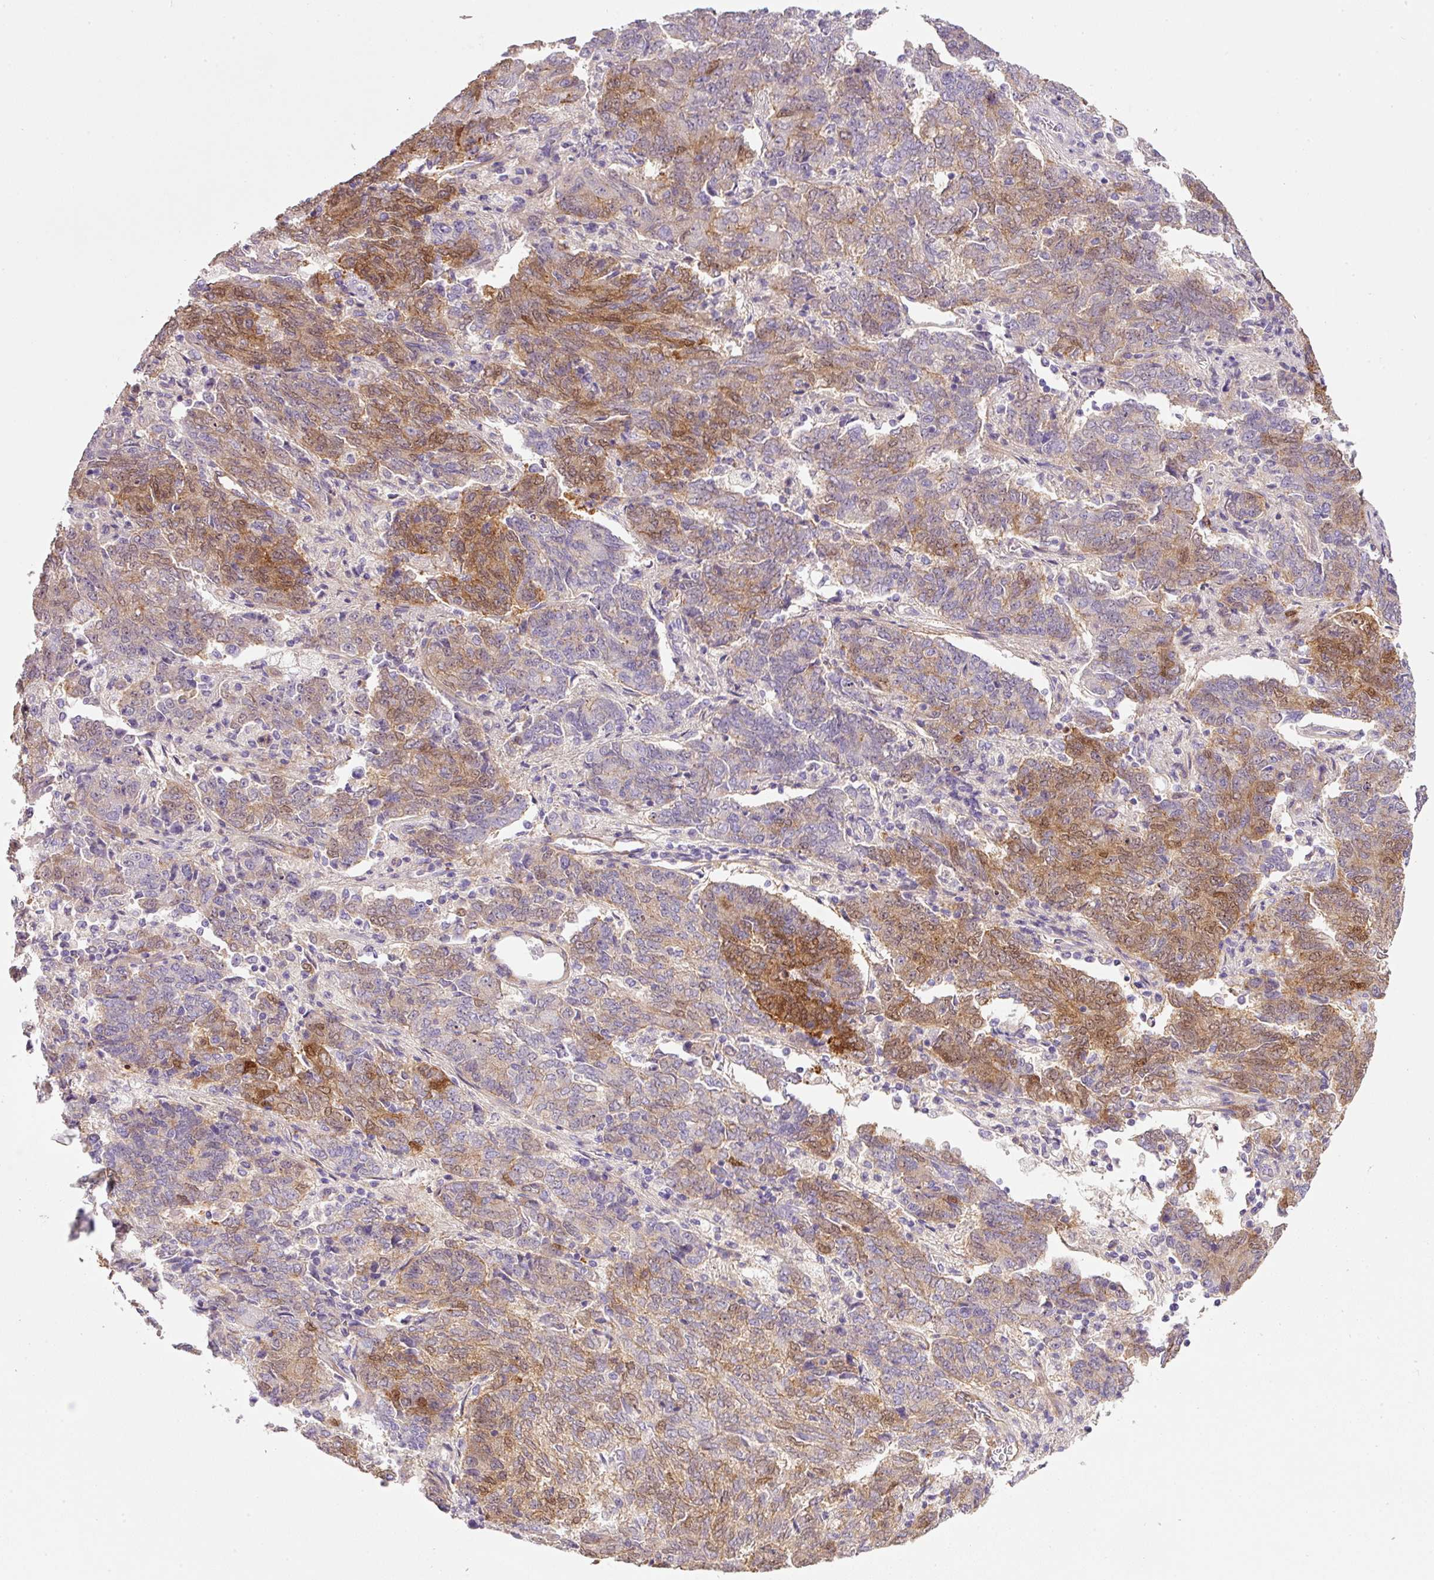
{"staining": {"intensity": "moderate", "quantity": "25%-75%", "location": "cytoplasmic/membranous,nuclear"}, "tissue": "endometrial cancer", "cell_type": "Tumor cells", "image_type": "cancer", "snomed": [{"axis": "morphology", "description": "Adenocarcinoma, NOS"}, {"axis": "topography", "description": "Endometrium"}], "caption": "This is an image of immunohistochemistry staining of endometrial cancer (adenocarcinoma), which shows moderate positivity in the cytoplasmic/membranous and nuclear of tumor cells.", "gene": "SOS2", "patient": {"sex": "female", "age": 80}}